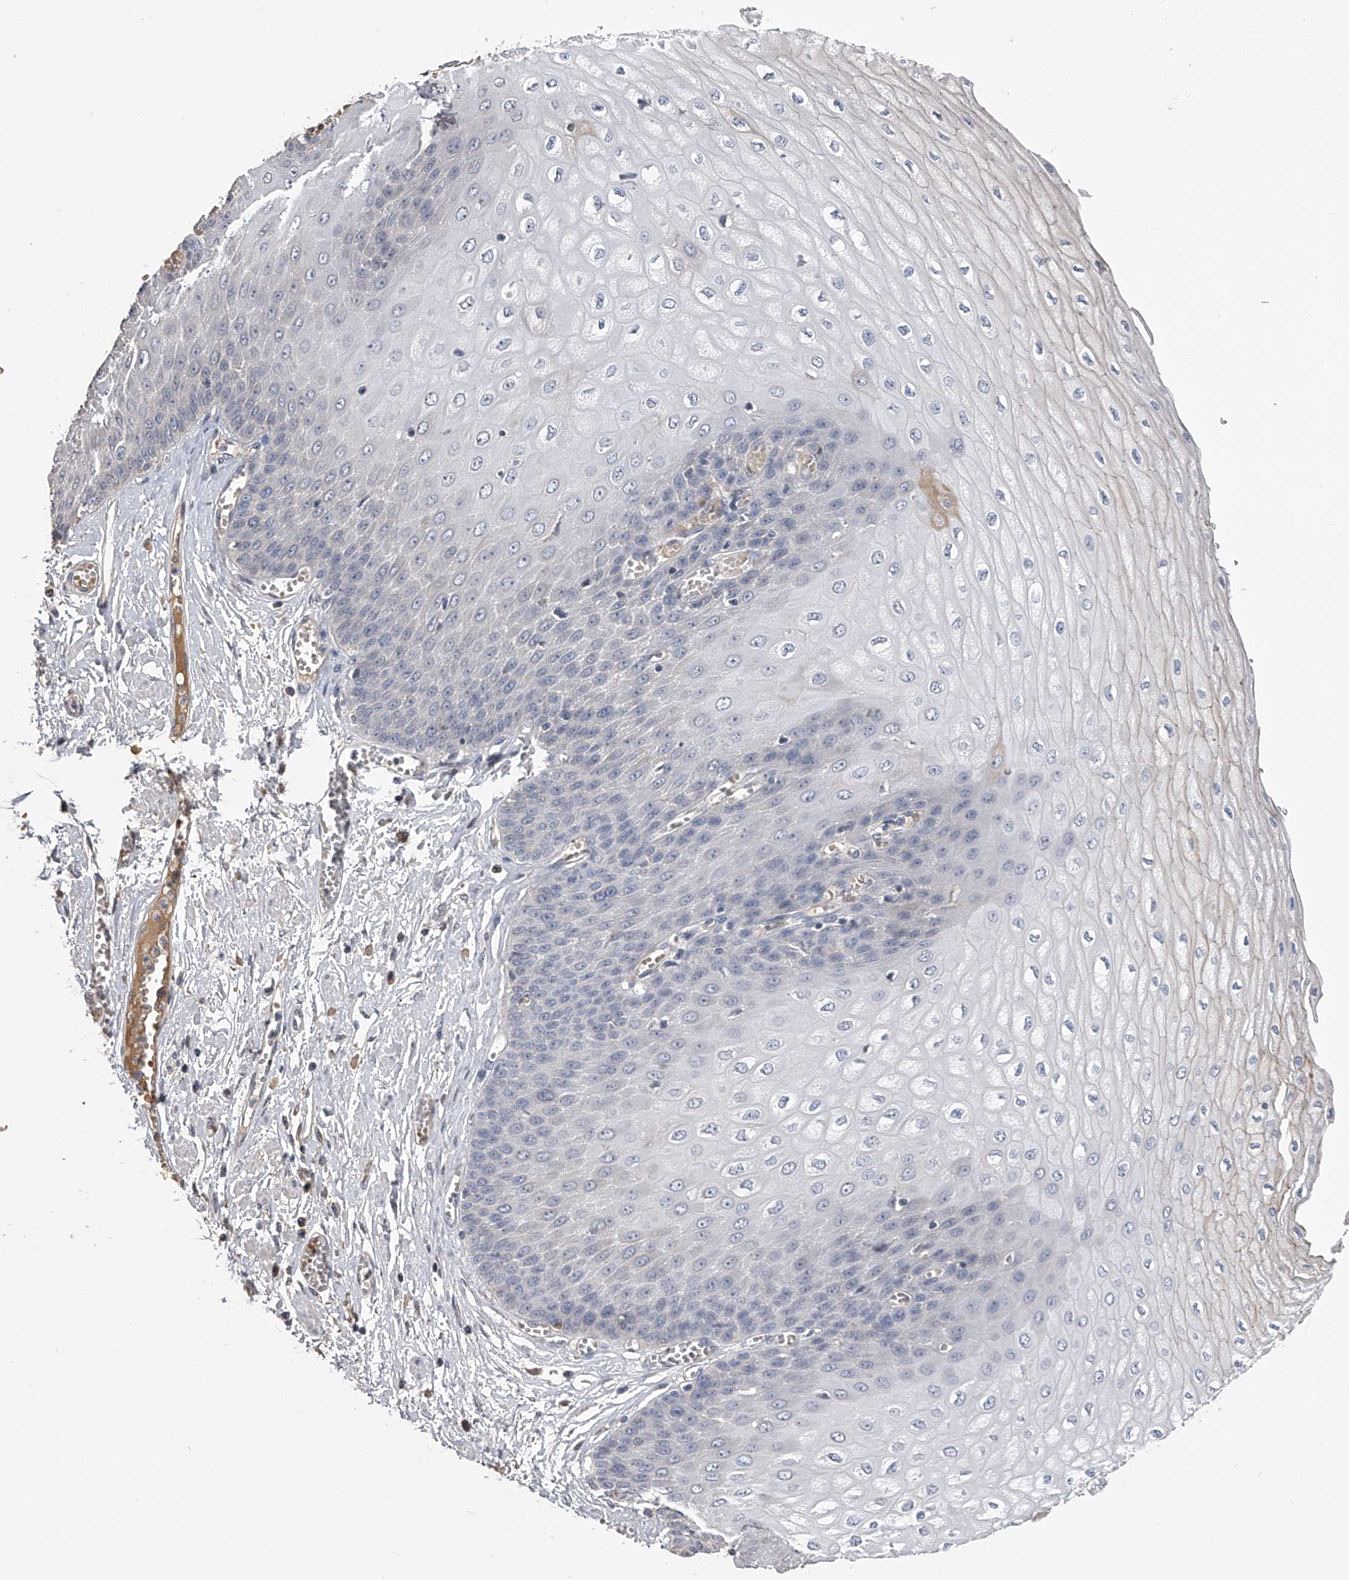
{"staining": {"intensity": "moderate", "quantity": "<25%", "location": "cytoplasmic/membranous"}, "tissue": "esophagus", "cell_type": "Squamous epithelial cells", "image_type": "normal", "snomed": [{"axis": "morphology", "description": "Normal tissue, NOS"}, {"axis": "topography", "description": "Esophagus"}], "caption": "Protein expression analysis of normal human esophagus reveals moderate cytoplasmic/membranous staining in about <25% of squamous epithelial cells.", "gene": "MDN1", "patient": {"sex": "male", "age": 60}}